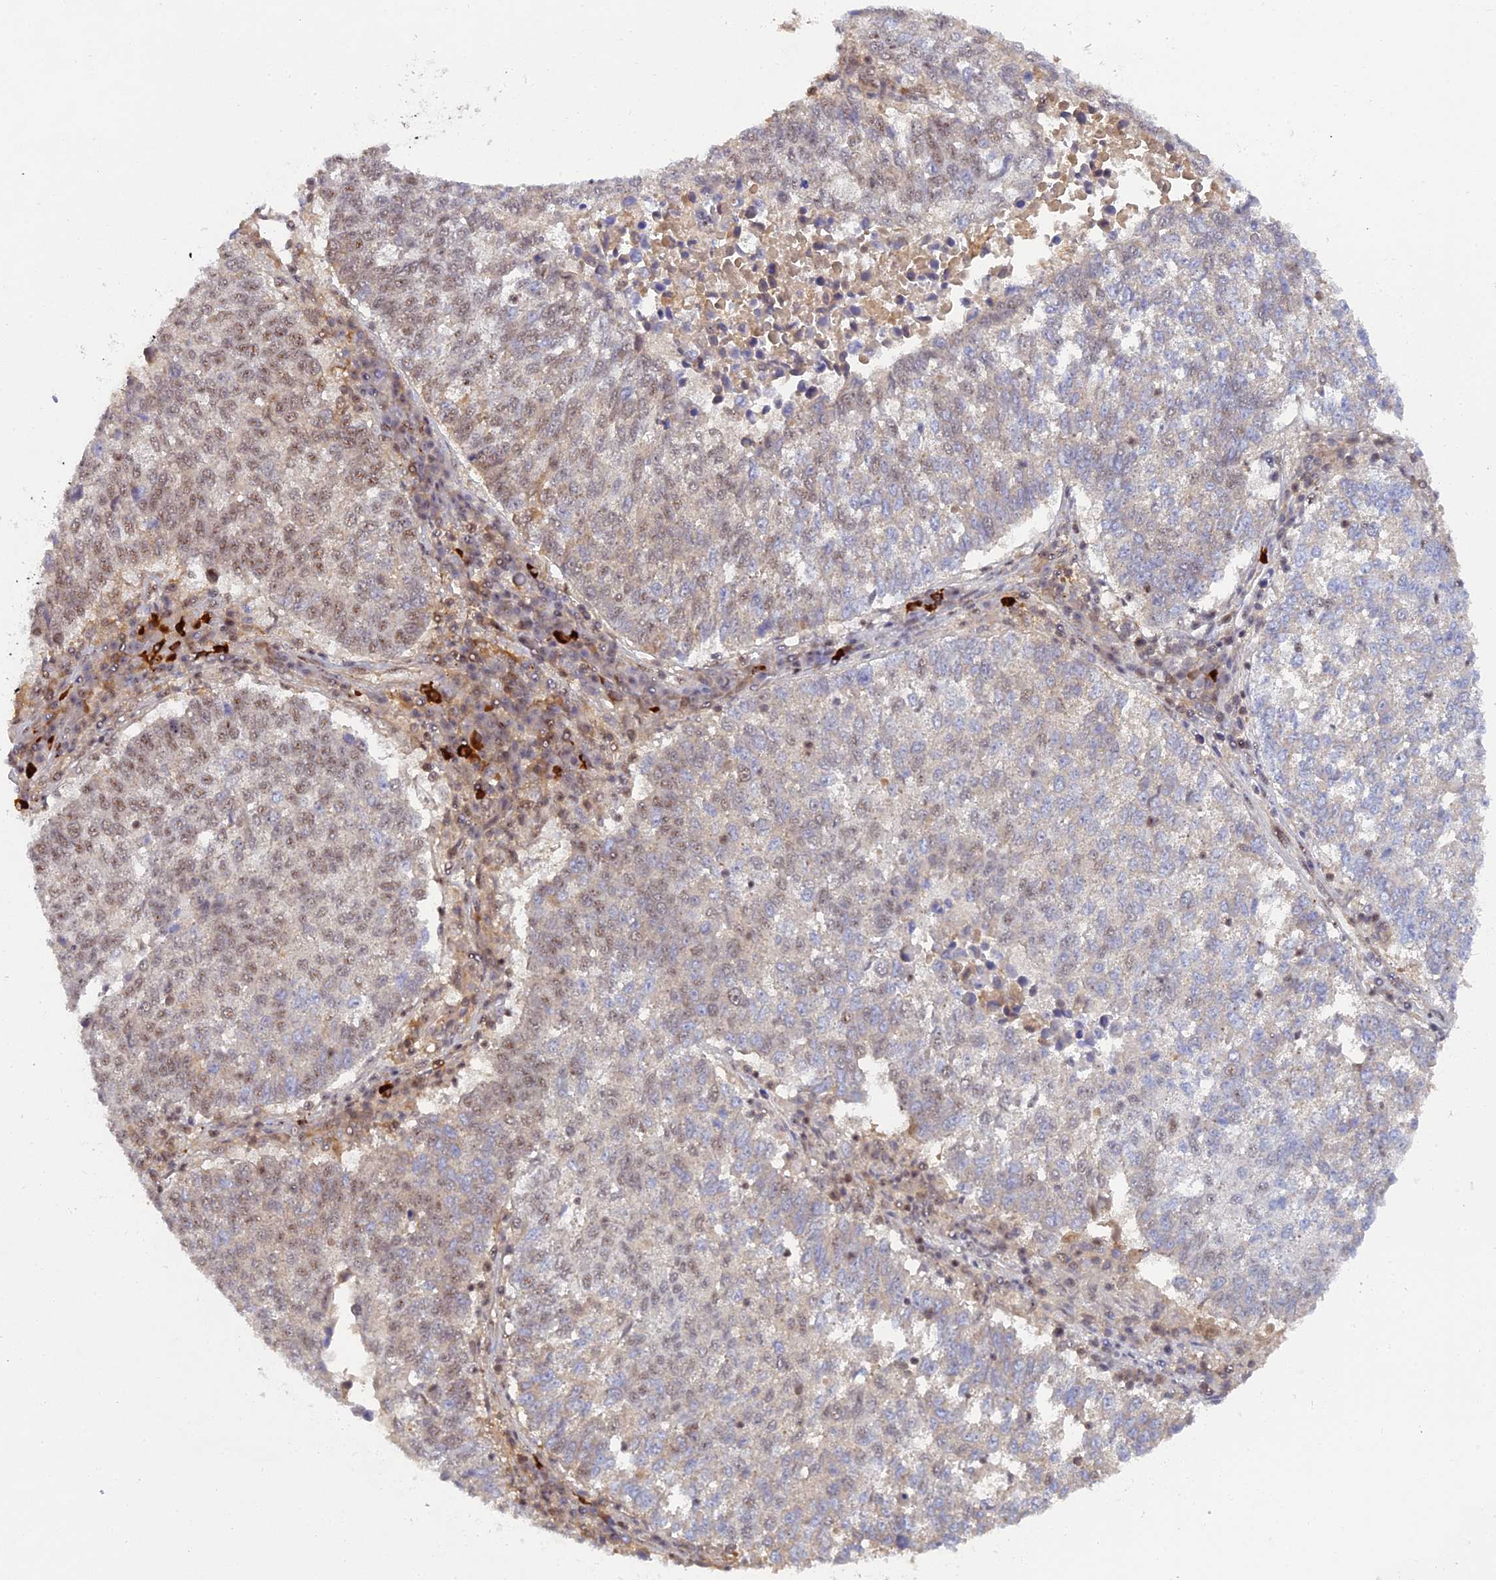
{"staining": {"intensity": "weak", "quantity": "25%-75%", "location": "nuclear"}, "tissue": "lung cancer", "cell_type": "Tumor cells", "image_type": "cancer", "snomed": [{"axis": "morphology", "description": "Squamous cell carcinoma, NOS"}, {"axis": "topography", "description": "Lung"}], "caption": "Protein expression analysis of human lung squamous cell carcinoma reveals weak nuclear expression in approximately 25%-75% of tumor cells. The protein of interest is stained brown, and the nuclei are stained in blue (DAB (3,3'-diaminobenzidine) IHC with brightfield microscopy, high magnification).", "gene": "TAB1", "patient": {"sex": "male", "age": 73}}